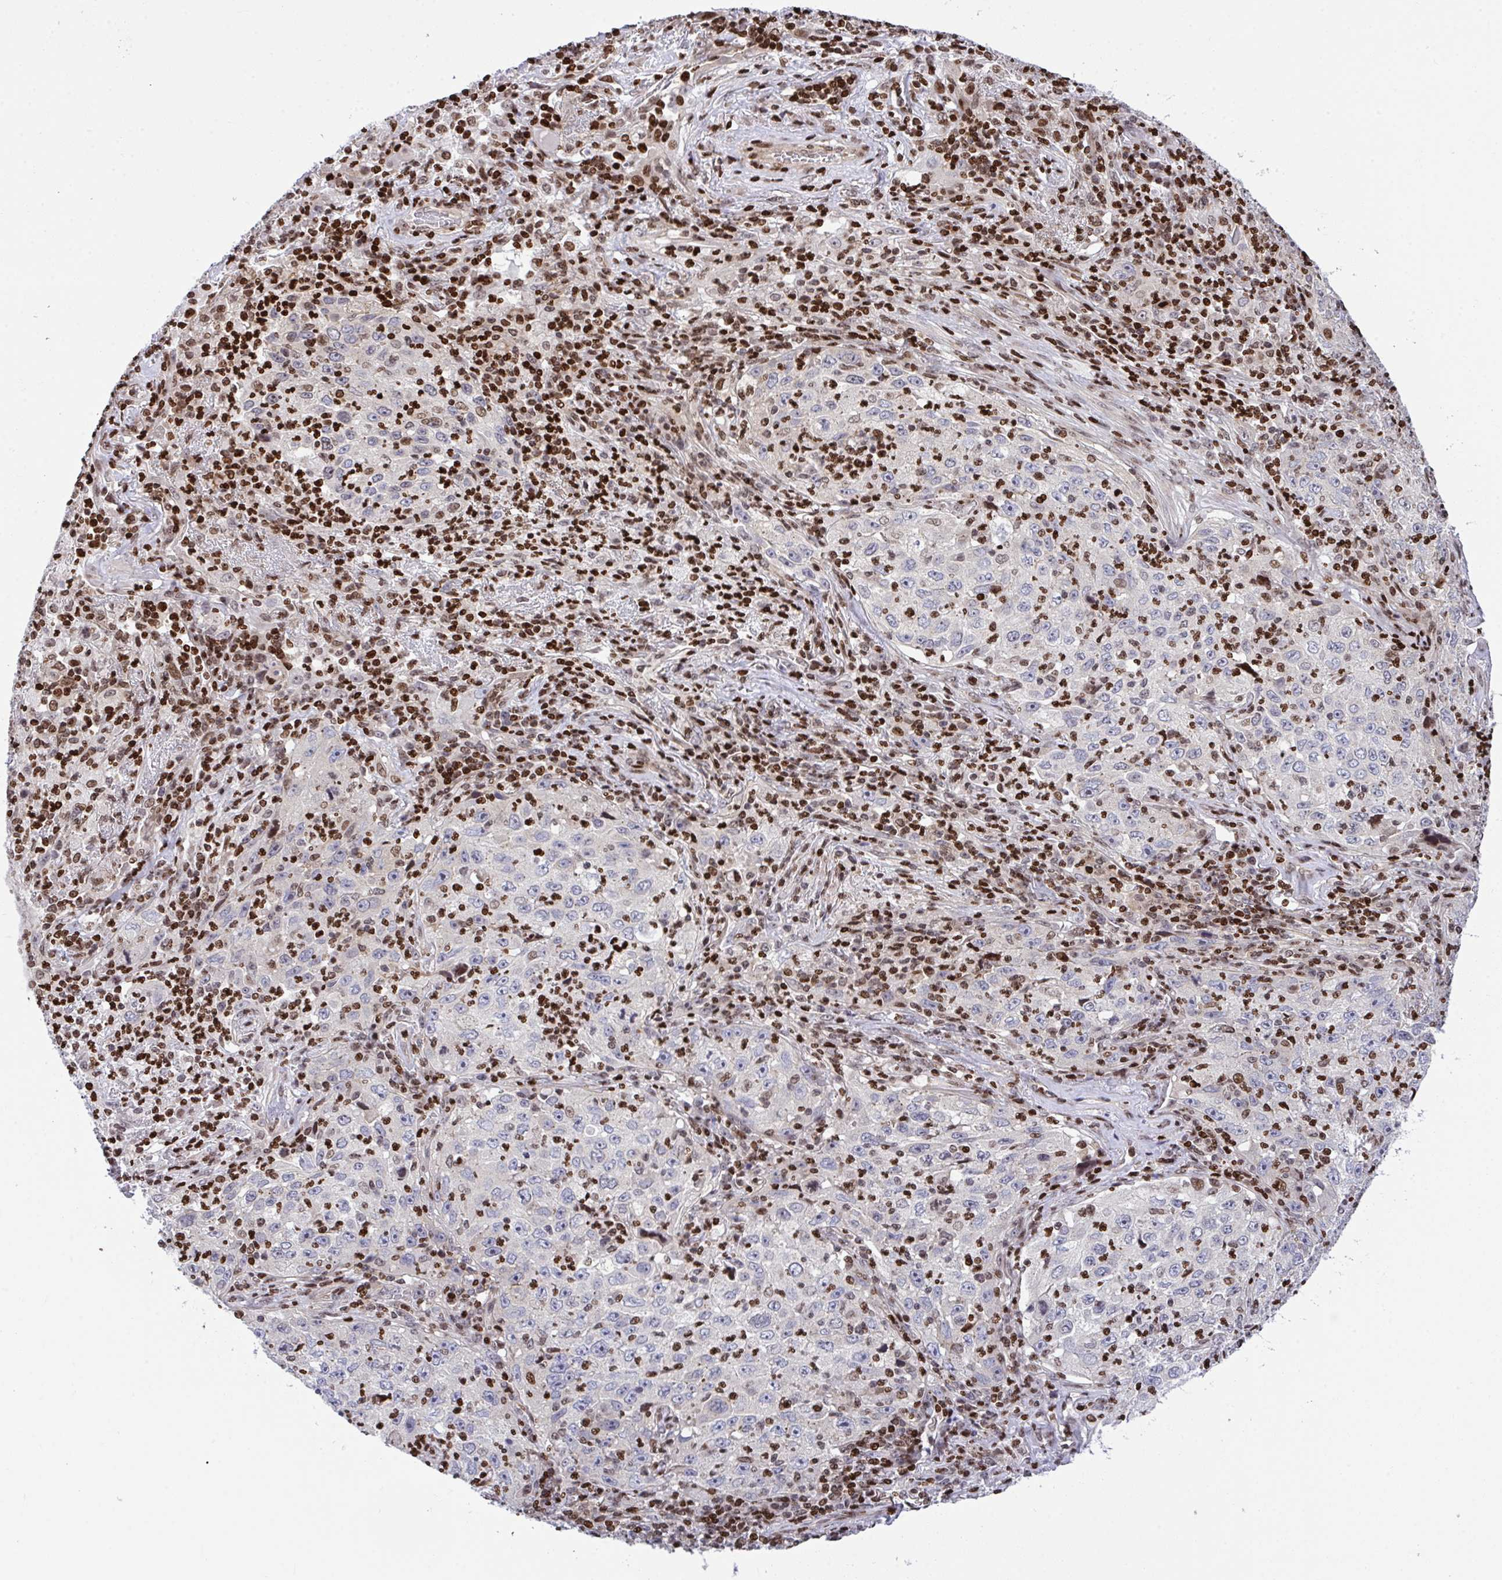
{"staining": {"intensity": "negative", "quantity": "none", "location": "none"}, "tissue": "lung cancer", "cell_type": "Tumor cells", "image_type": "cancer", "snomed": [{"axis": "morphology", "description": "Squamous cell carcinoma, NOS"}, {"axis": "topography", "description": "Lung"}], "caption": "This is an immunohistochemistry (IHC) micrograph of human lung squamous cell carcinoma. There is no expression in tumor cells.", "gene": "RAPGEF5", "patient": {"sex": "male", "age": 71}}